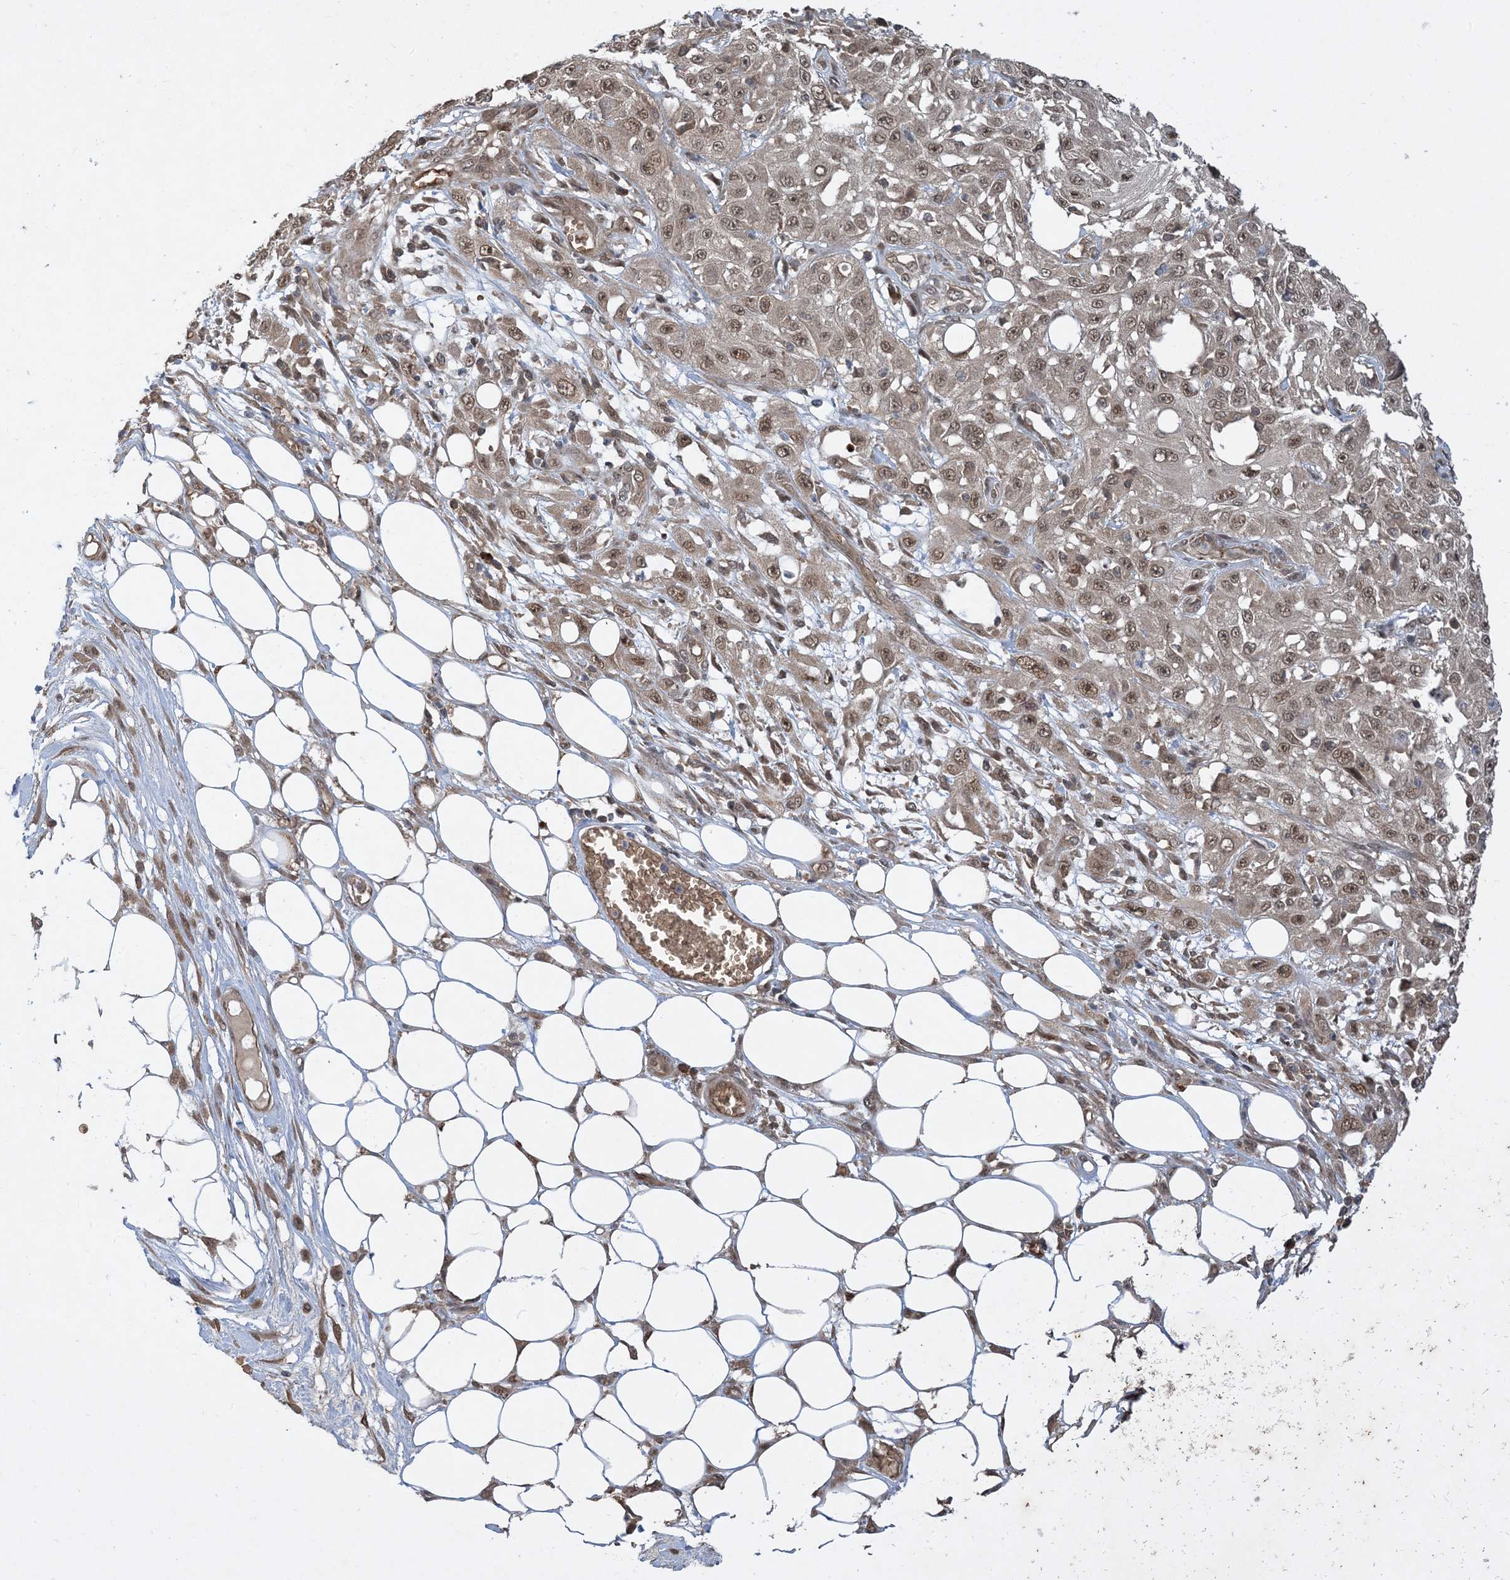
{"staining": {"intensity": "weak", "quantity": "25%-75%", "location": "nuclear"}, "tissue": "skin cancer", "cell_type": "Tumor cells", "image_type": "cancer", "snomed": [{"axis": "morphology", "description": "Squamous cell carcinoma, NOS"}, {"axis": "morphology", "description": "Squamous cell carcinoma, metastatic, NOS"}, {"axis": "topography", "description": "Skin"}, {"axis": "topography", "description": "Lymph node"}], "caption": "High-magnification brightfield microscopy of skin cancer (squamous cell carcinoma) stained with DAB (brown) and counterstained with hematoxylin (blue). tumor cells exhibit weak nuclear staining is present in about25%-75% of cells.", "gene": "PUSL1", "patient": {"sex": "male", "age": 75}}